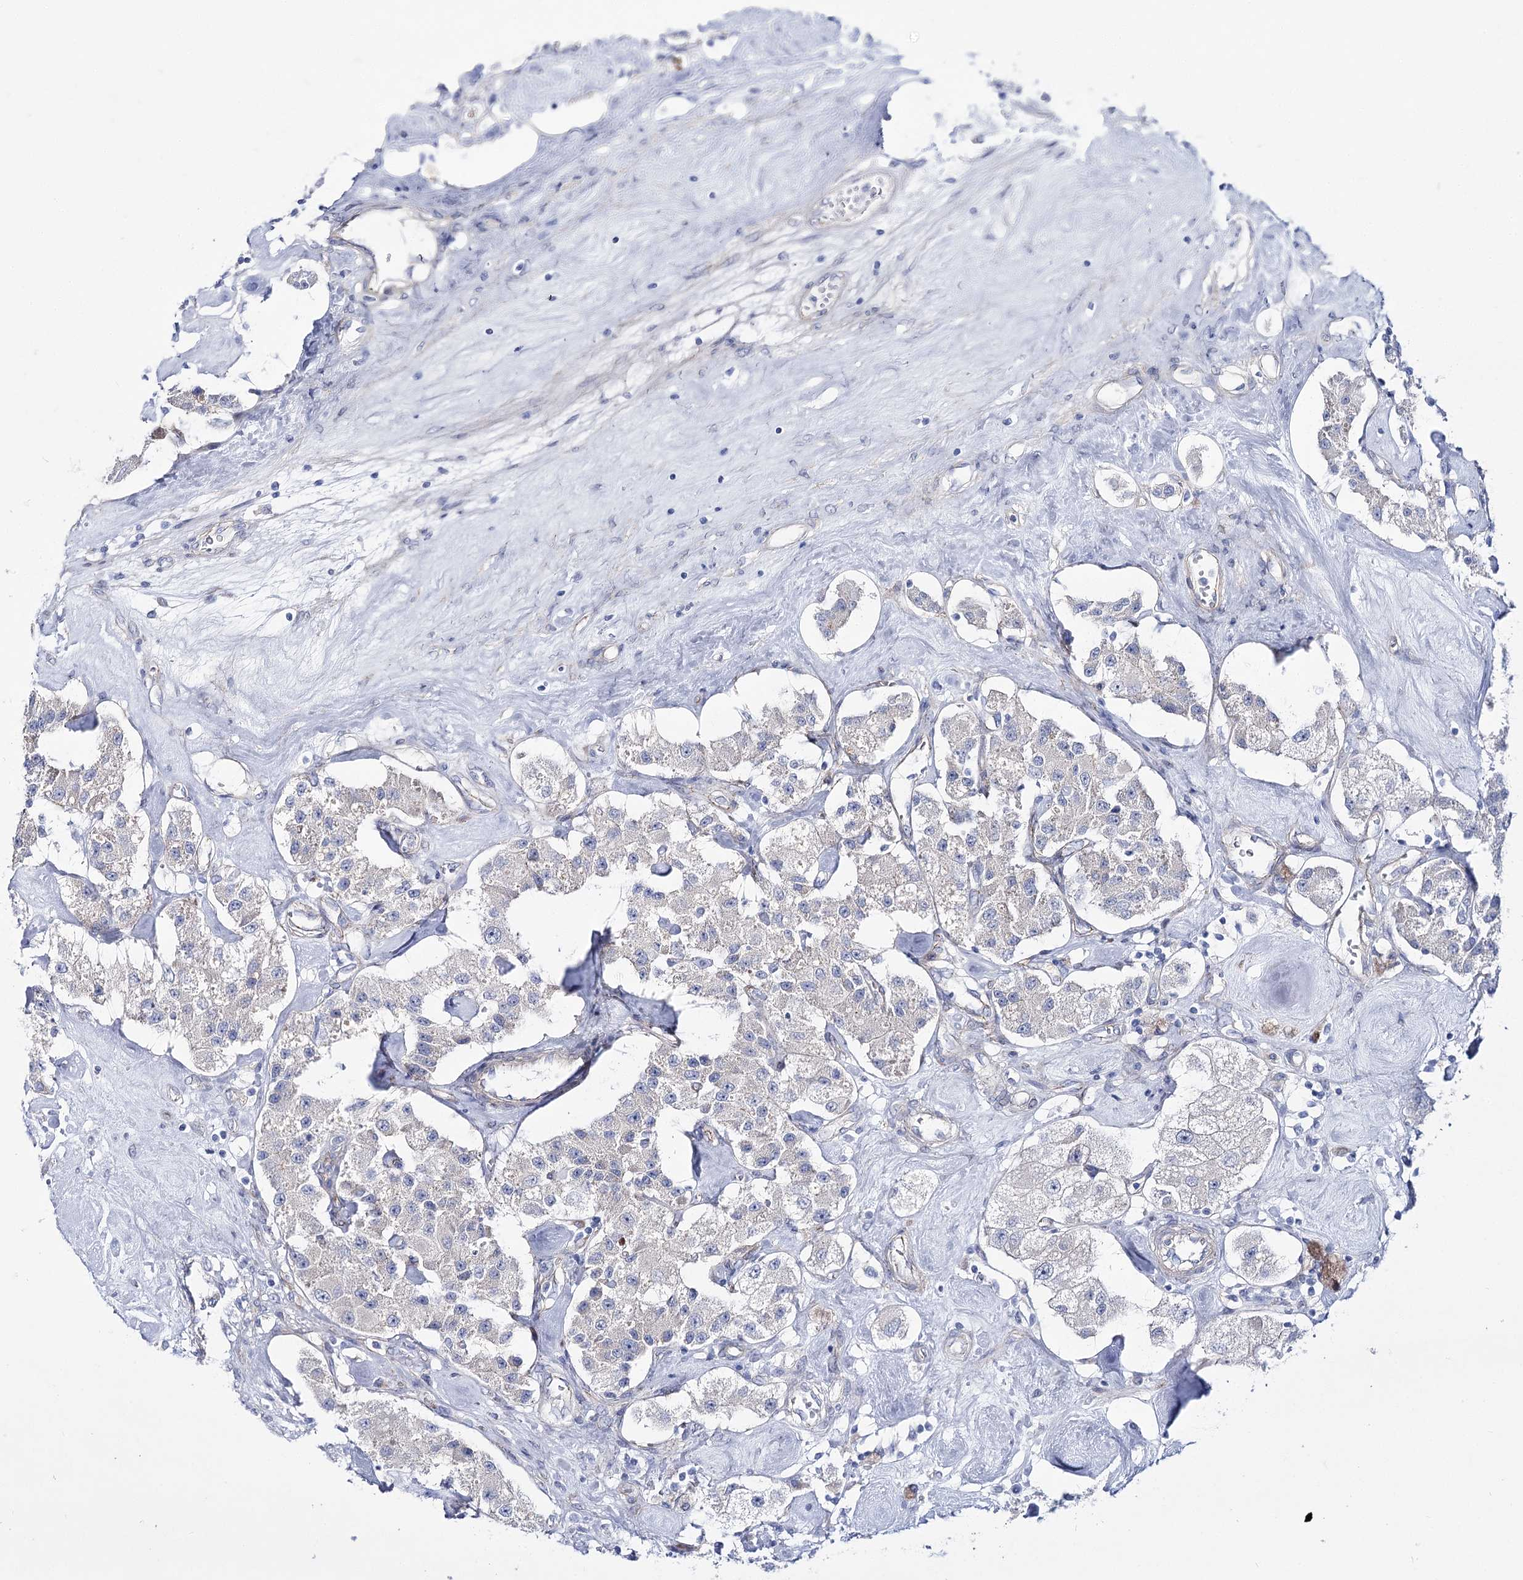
{"staining": {"intensity": "negative", "quantity": "none", "location": "none"}, "tissue": "carcinoid", "cell_type": "Tumor cells", "image_type": "cancer", "snomed": [{"axis": "morphology", "description": "Carcinoid, malignant, NOS"}, {"axis": "topography", "description": "Pancreas"}], "caption": "The IHC micrograph has no significant positivity in tumor cells of carcinoid tissue.", "gene": "NRAP", "patient": {"sex": "male", "age": 41}}